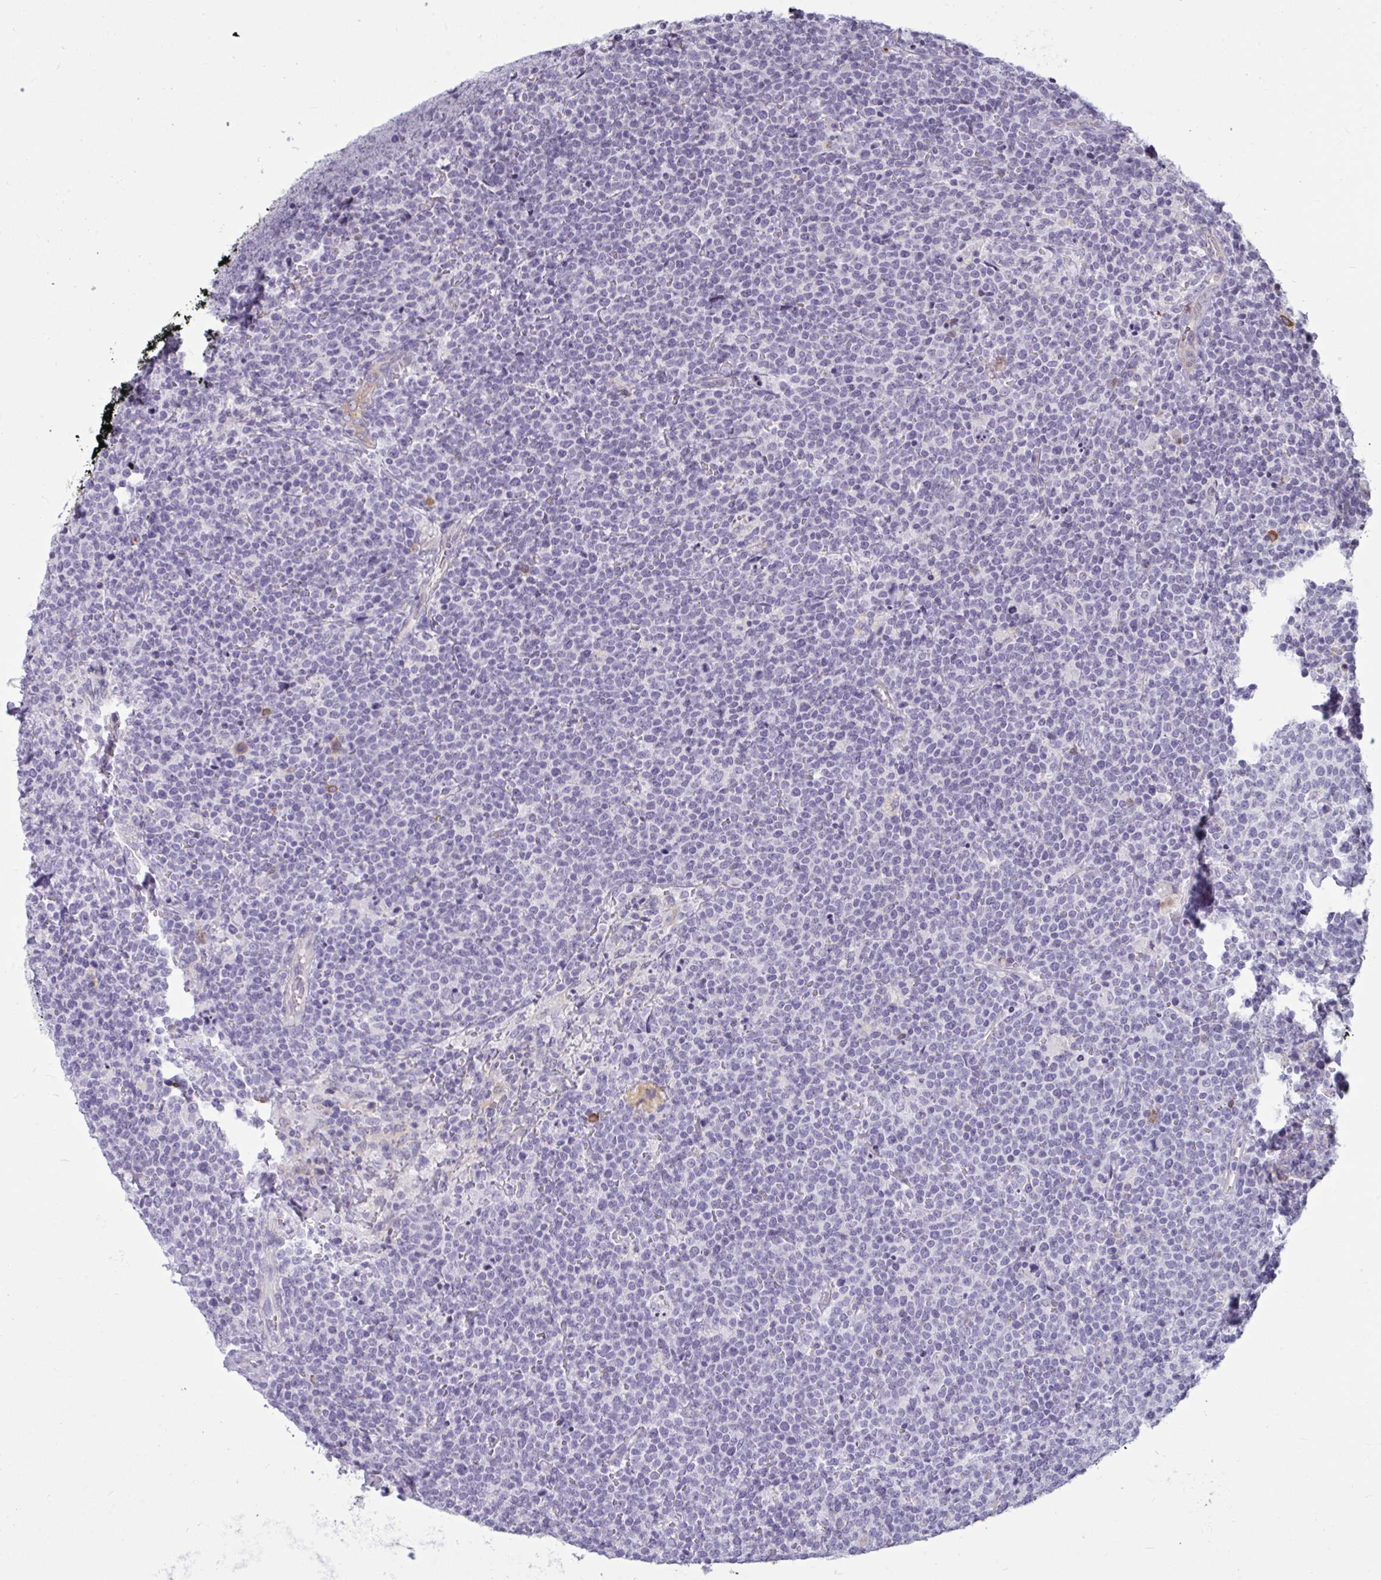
{"staining": {"intensity": "negative", "quantity": "none", "location": "none"}, "tissue": "lymphoma", "cell_type": "Tumor cells", "image_type": "cancer", "snomed": [{"axis": "morphology", "description": "Malignant lymphoma, non-Hodgkin's type, High grade"}, {"axis": "topography", "description": "Lymph node"}], "caption": "IHC histopathology image of neoplastic tissue: human malignant lymphoma, non-Hodgkin's type (high-grade) stained with DAB (3,3'-diaminobenzidine) shows no significant protein expression in tumor cells.", "gene": "TBC1D4", "patient": {"sex": "male", "age": 61}}